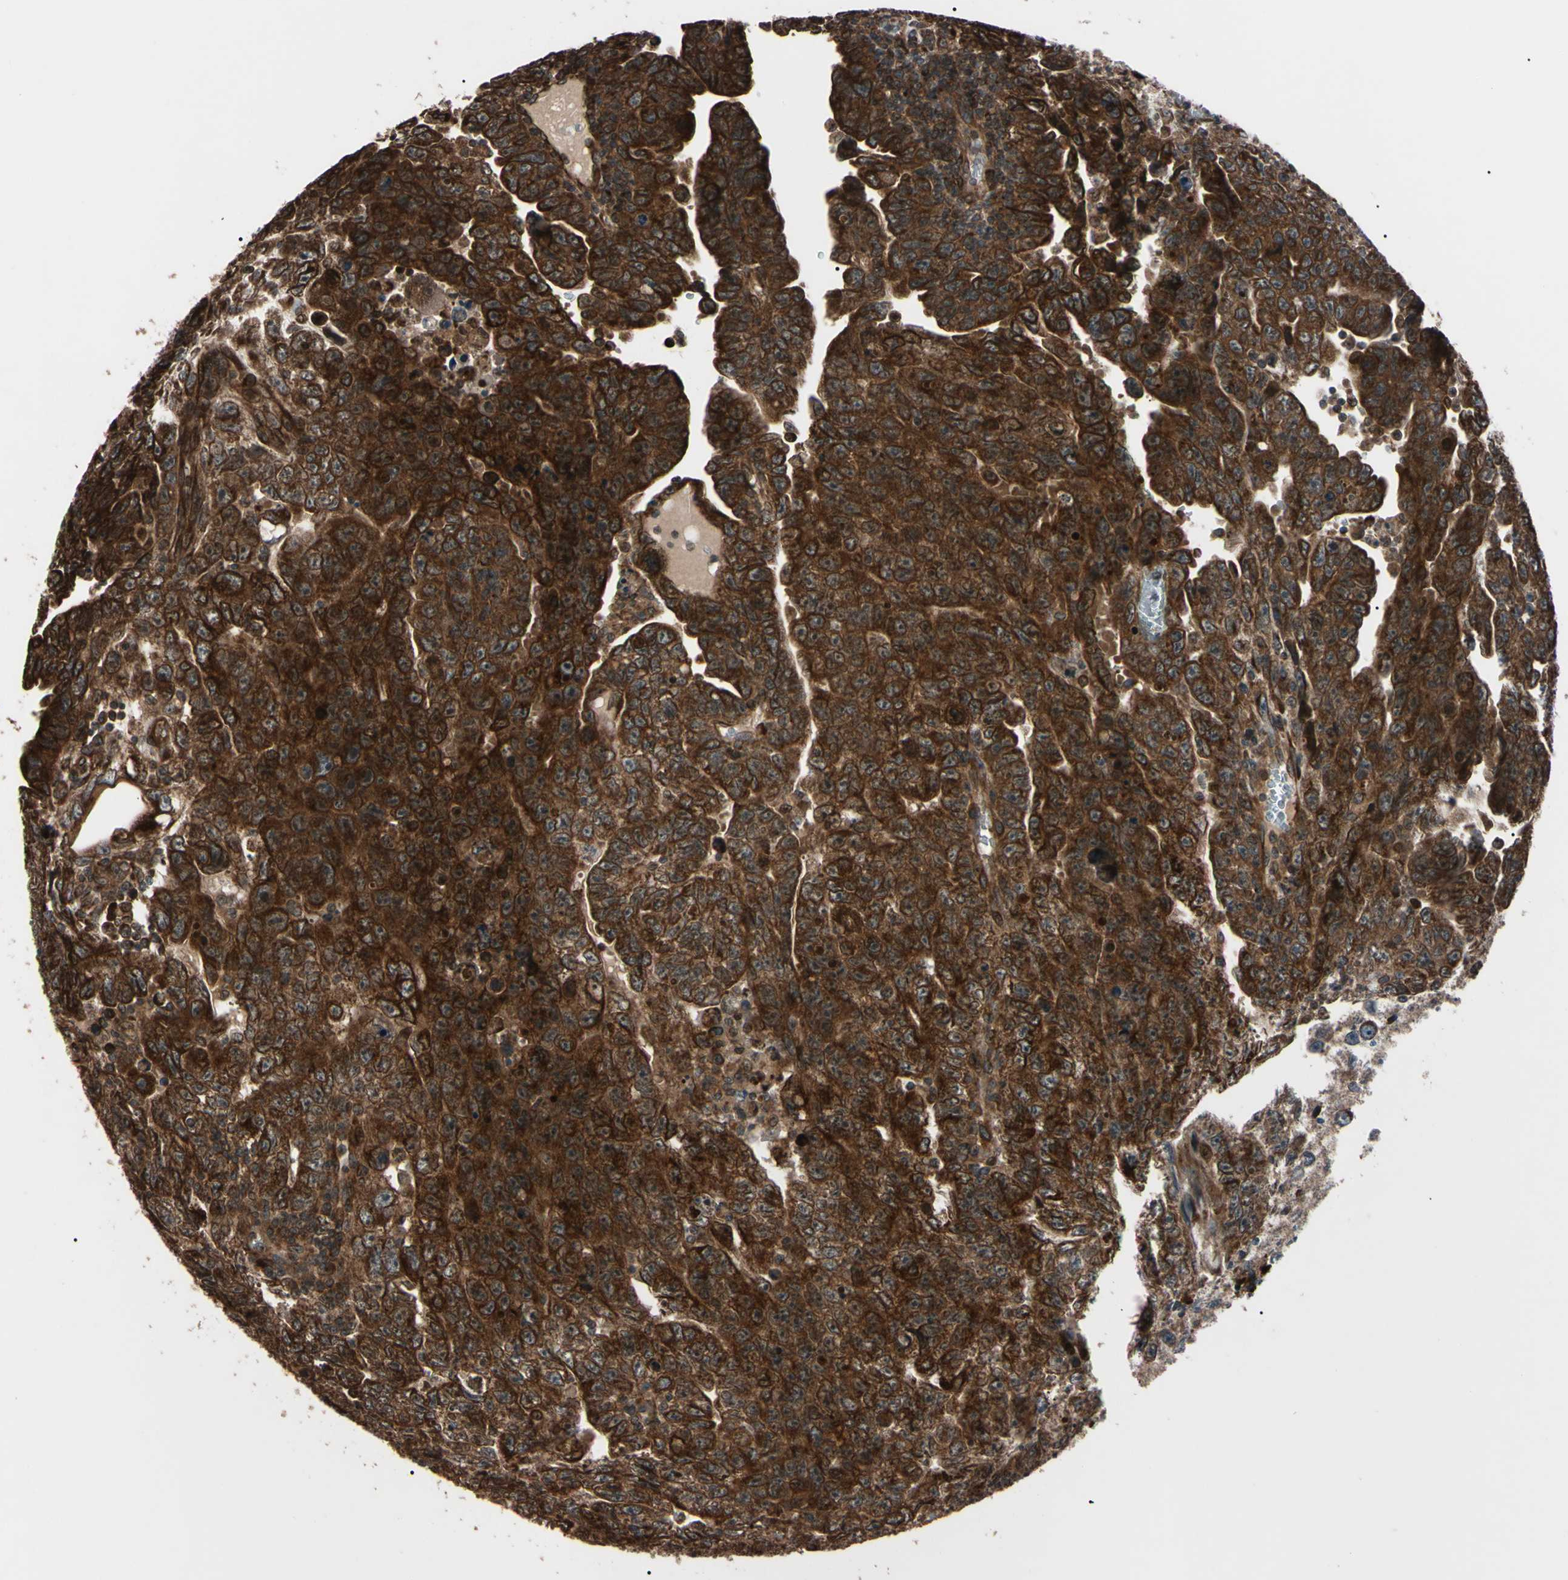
{"staining": {"intensity": "strong", "quantity": ">75%", "location": "cytoplasmic/membranous"}, "tissue": "testis cancer", "cell_type": "Tumor cells", "image_type": "cancer", "snomed": [{"axis": "morphology", "description": "Carcinoma, Embryonal, NOS"}, {"axis": "topography", "description": "Testis"}], "caption": "Embryonal carcinoma (testis) was stained to show a protein in brown. There is high levels of strong cytoplasmic/membranous staining in approximately >75% of tumor cells.", "gene": "GUCY1B1", "patient": {"sex": "male", "age": 28}}